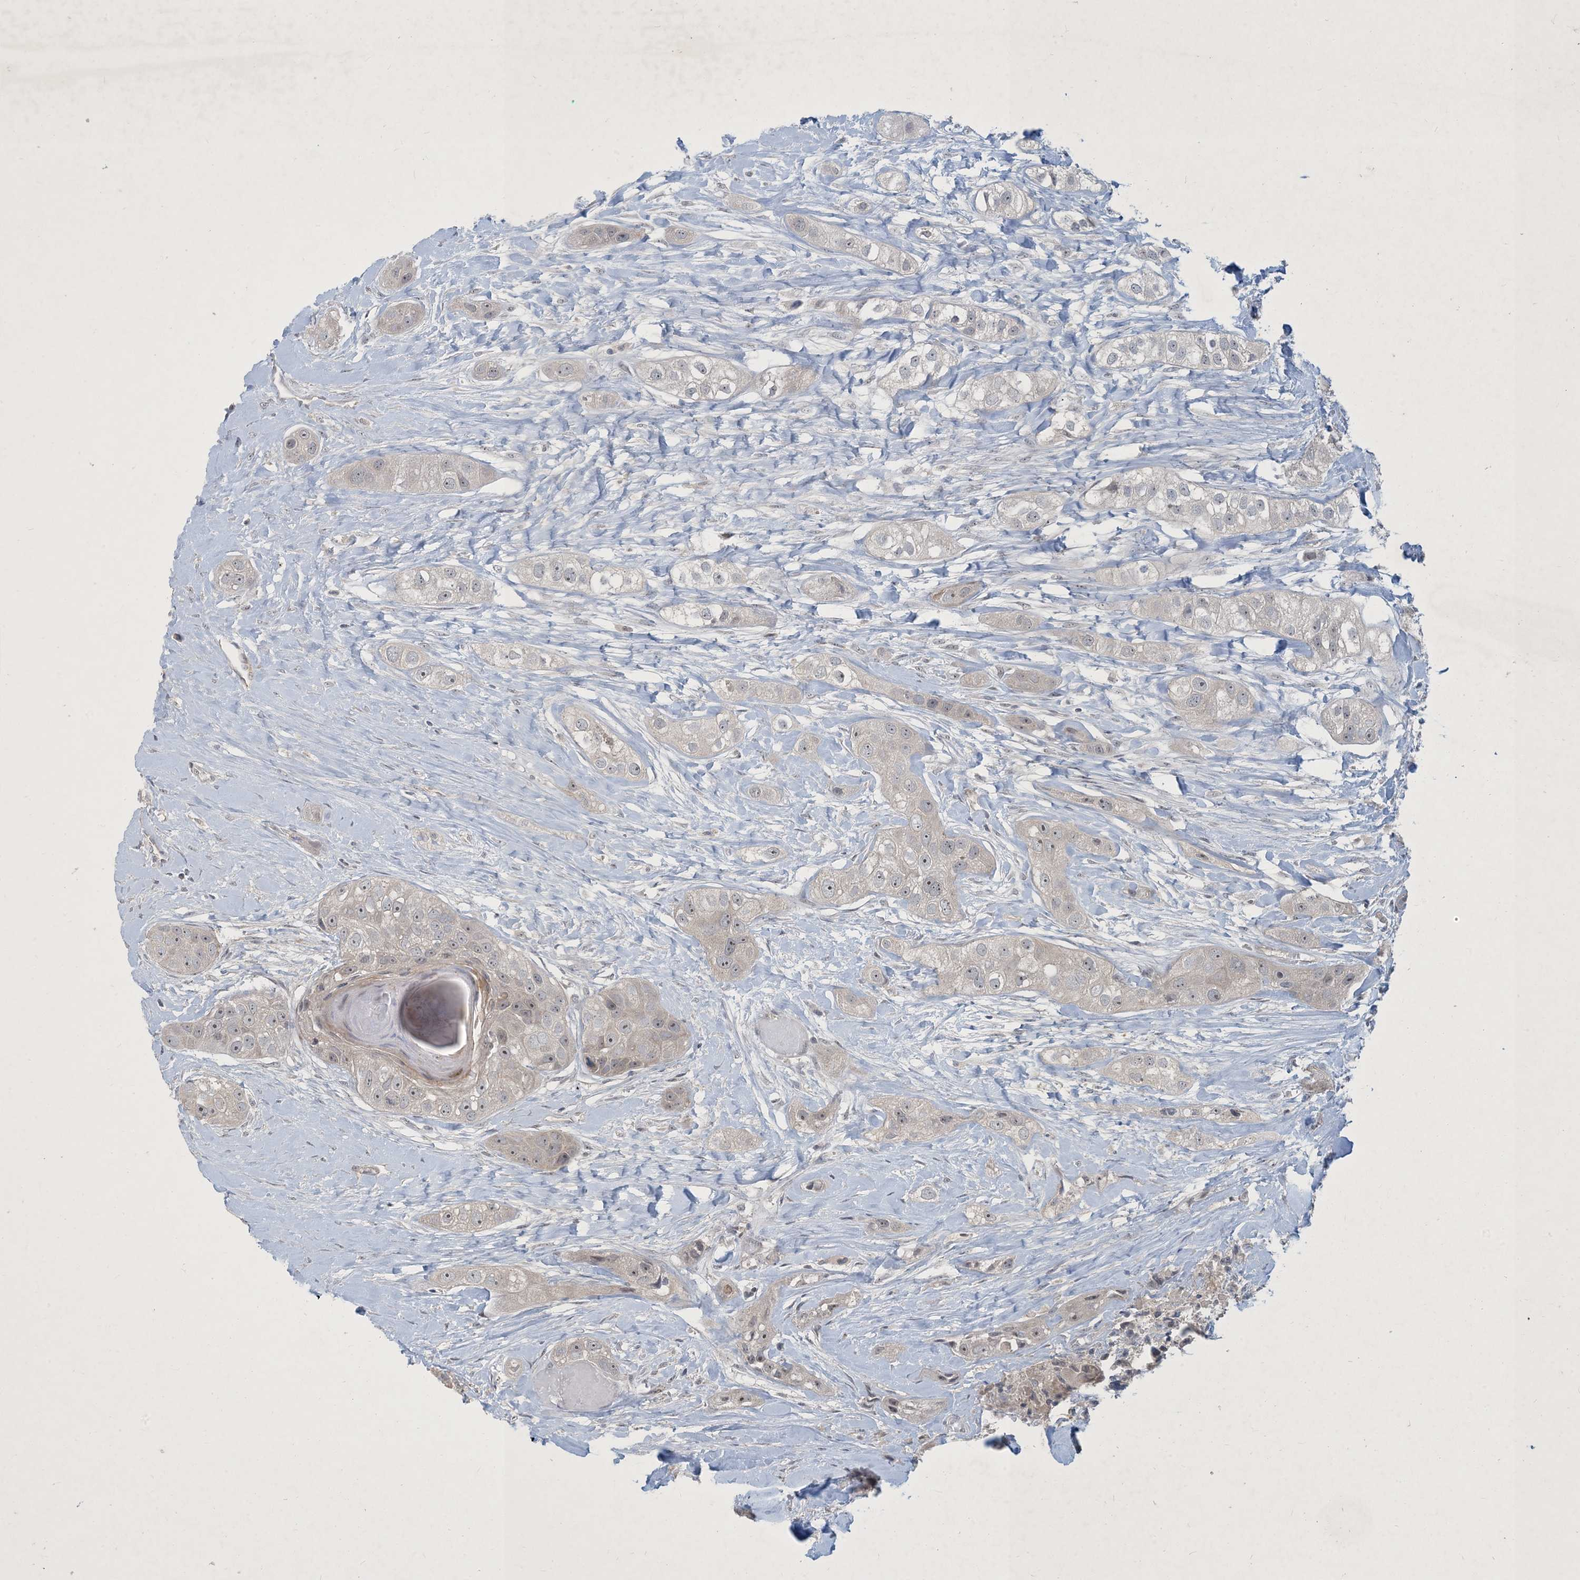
{"staining": {"intensity": "negative", "quantity": "none", "location": "none"}, "tissue": "head and neck cancer", "cell_type": "Tumor cells", "image_type": "cancer", "snomed": [{"axis": "morphology", "description": "Normal tissue, NOS"}, {"axis": "morphology", "description": "Squamous cell carcinoma, NOS"}, {"axis": "topography", "description": "Skeletal muscle"}, {"axis": "topography", "description": "Head-Neck"}], "caption": "DAB immunohistochemical staining of head and neck cancer displays no significant positivity in tumor cells.", "gene": "CDS1", "patient": {"sex": "male", "age": 51}}